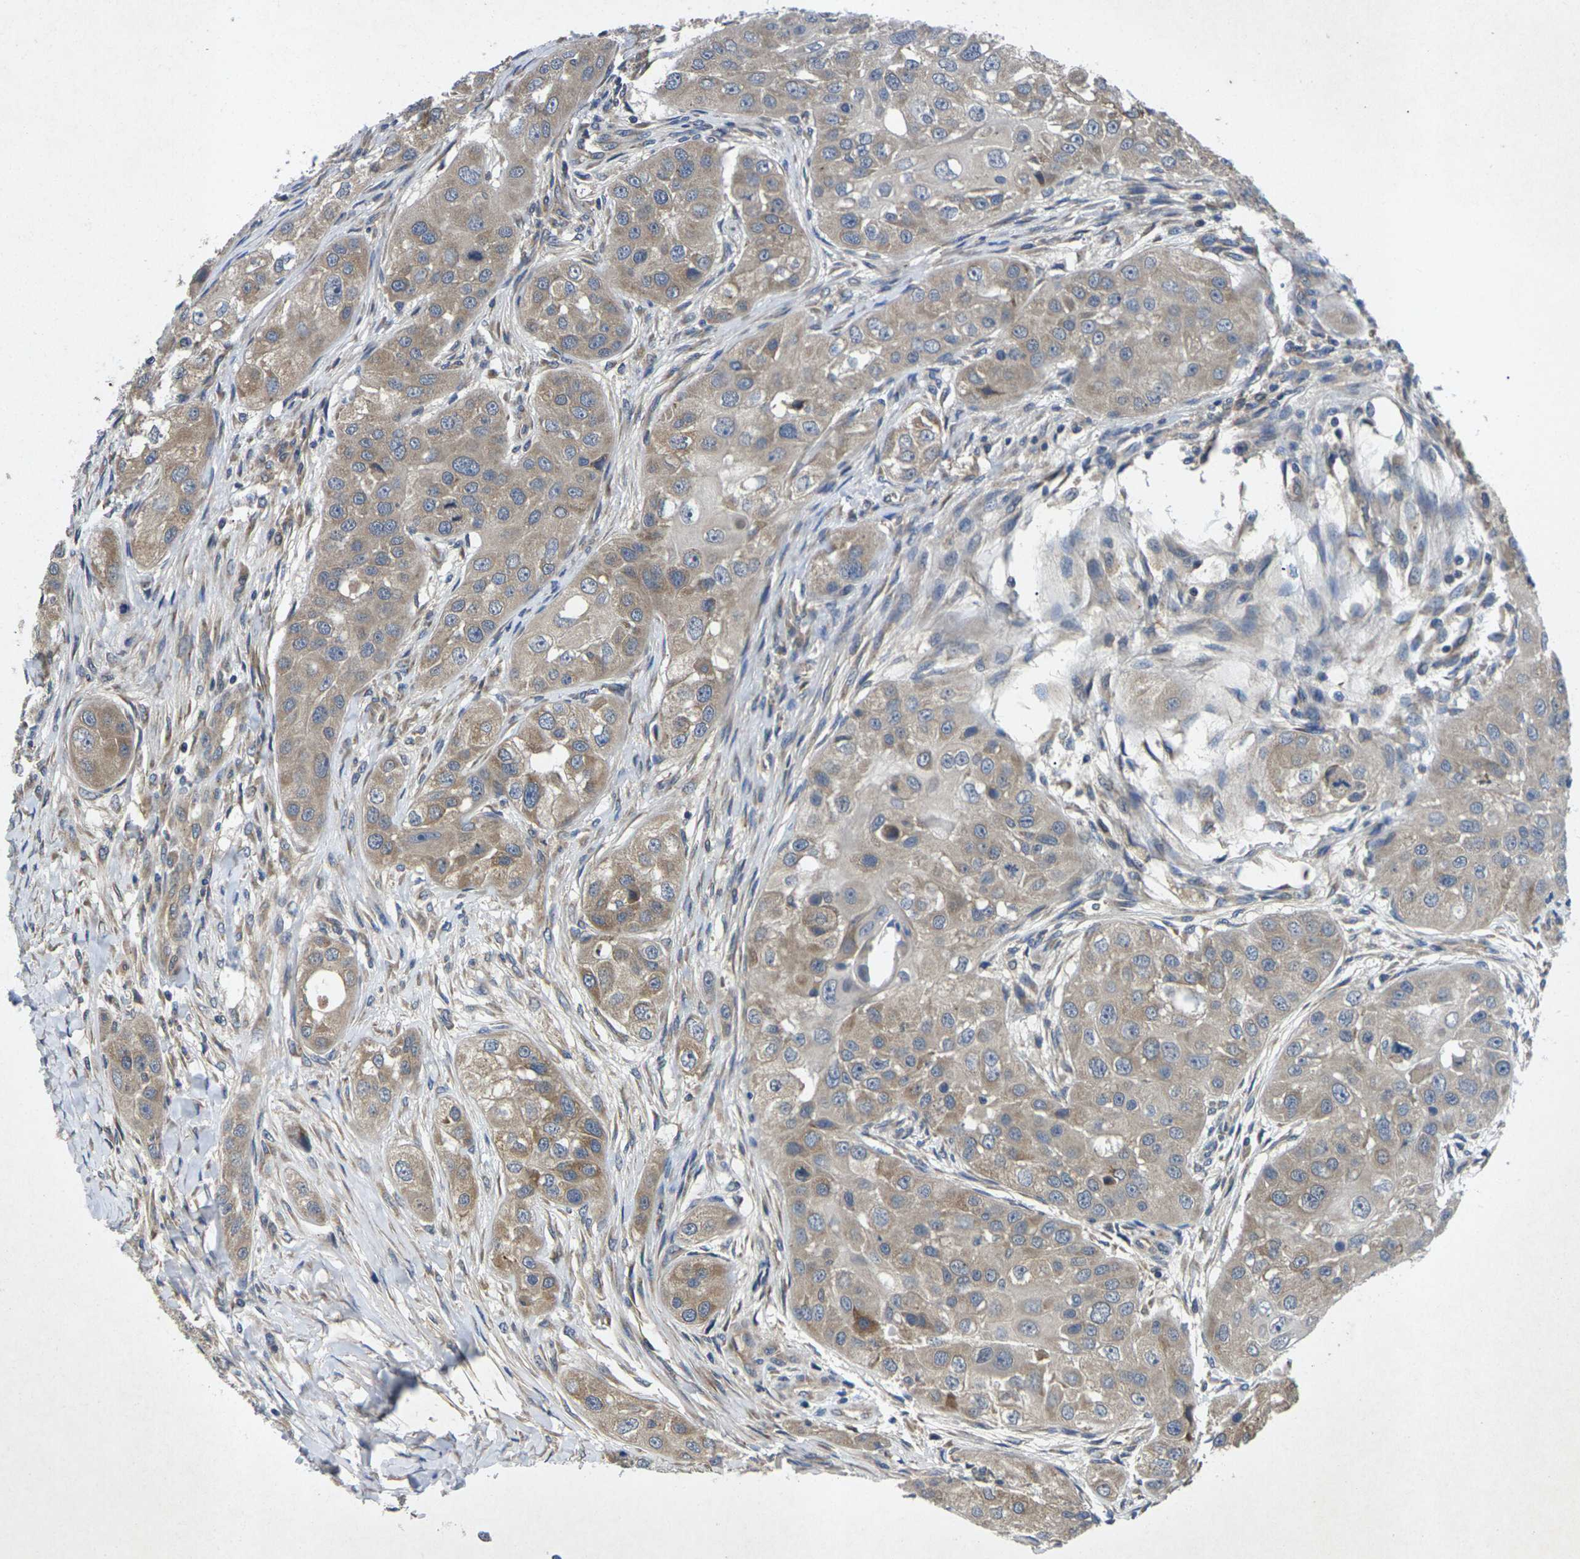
{"staining": {"intensity": "weak", "quantity": ">75%", "location": "cytoplasmic/membranous"}, "tissue": "head and neck cancer", "cell_type": "Tumor cells", "image_type": "cancer", "snomed": [{"axis": "morphology", "description": "Normal tissue, NOS"}, {"axis": "morphology", "description": "Squamous cell carcinoma, NOS"}, {"axis": "topography", "description": "Skeletal muscle"}, {"axis": "topography", "description": "Head-Neck"}], "caption": "Head and neck cancer (squamous cell carcinoma) stained for a protein exhibits weak cytoplasmic/membranous positivity in tumor cells.", "gene": "KIF1B", "patient": {"sex": "male", "age": 51}}